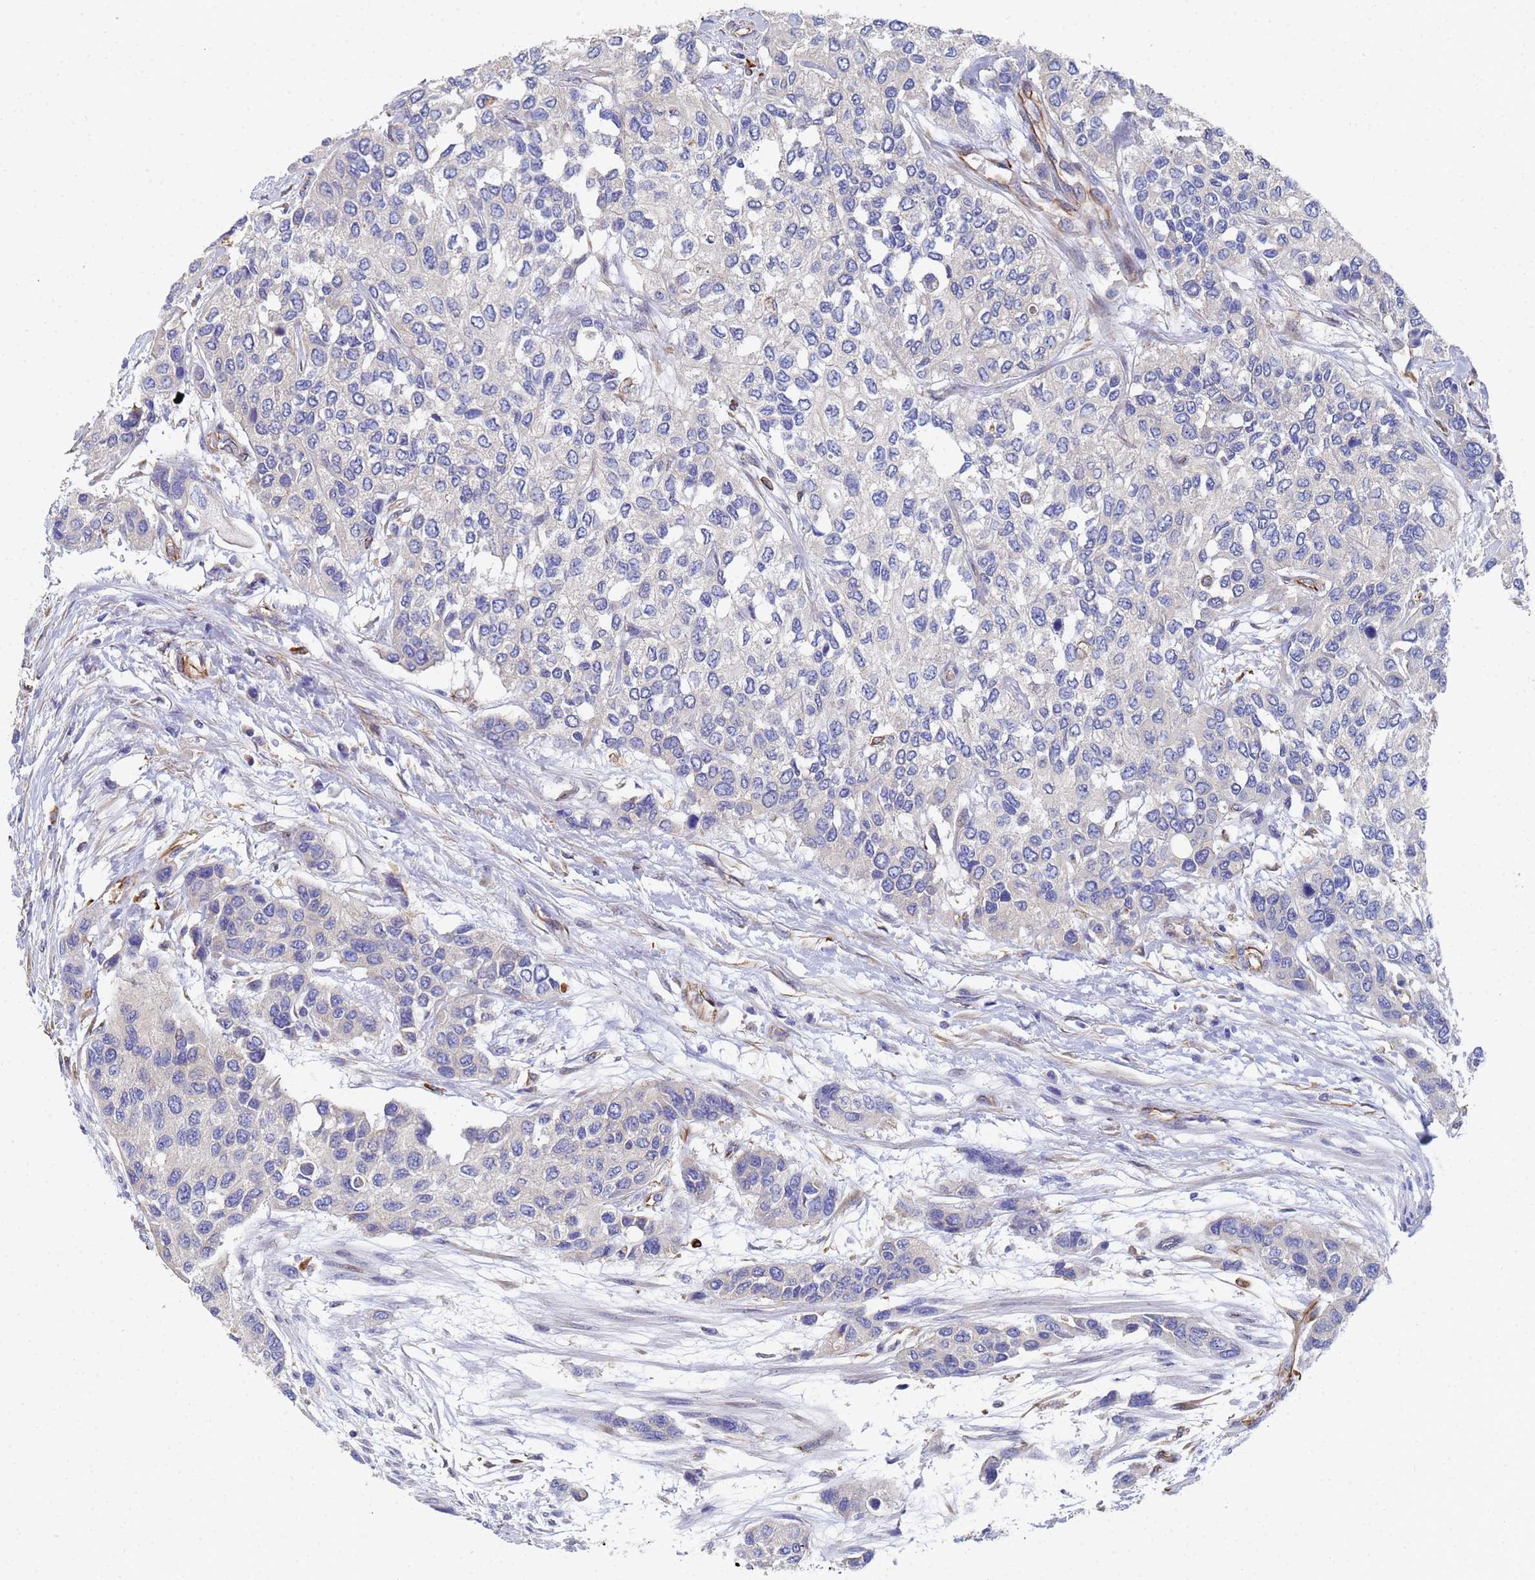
{"staining": {"intensity": "negative", "quantity": "none", "location": "none"}, "tissue": "urothelial cancer", "cell_type": "Tumor cells", "image_type": "cancer", "snomed": [{"axis": "morphology", "description": "Normal tissue, NOS"}, {"axis": "morphology", "description": "Urothelial carcinoma, High grade"}, {"axis": "topography", "description": "Vascular tissue"}, {"axis": "topography", "description": "Urinary bladder"}], "caption": "Urothelial cancer was stained to show a protein in brown. There is no significant positivity in tumor cells.", "gene": "SYT13", "patient": {"sex": "female", "age": 56}}